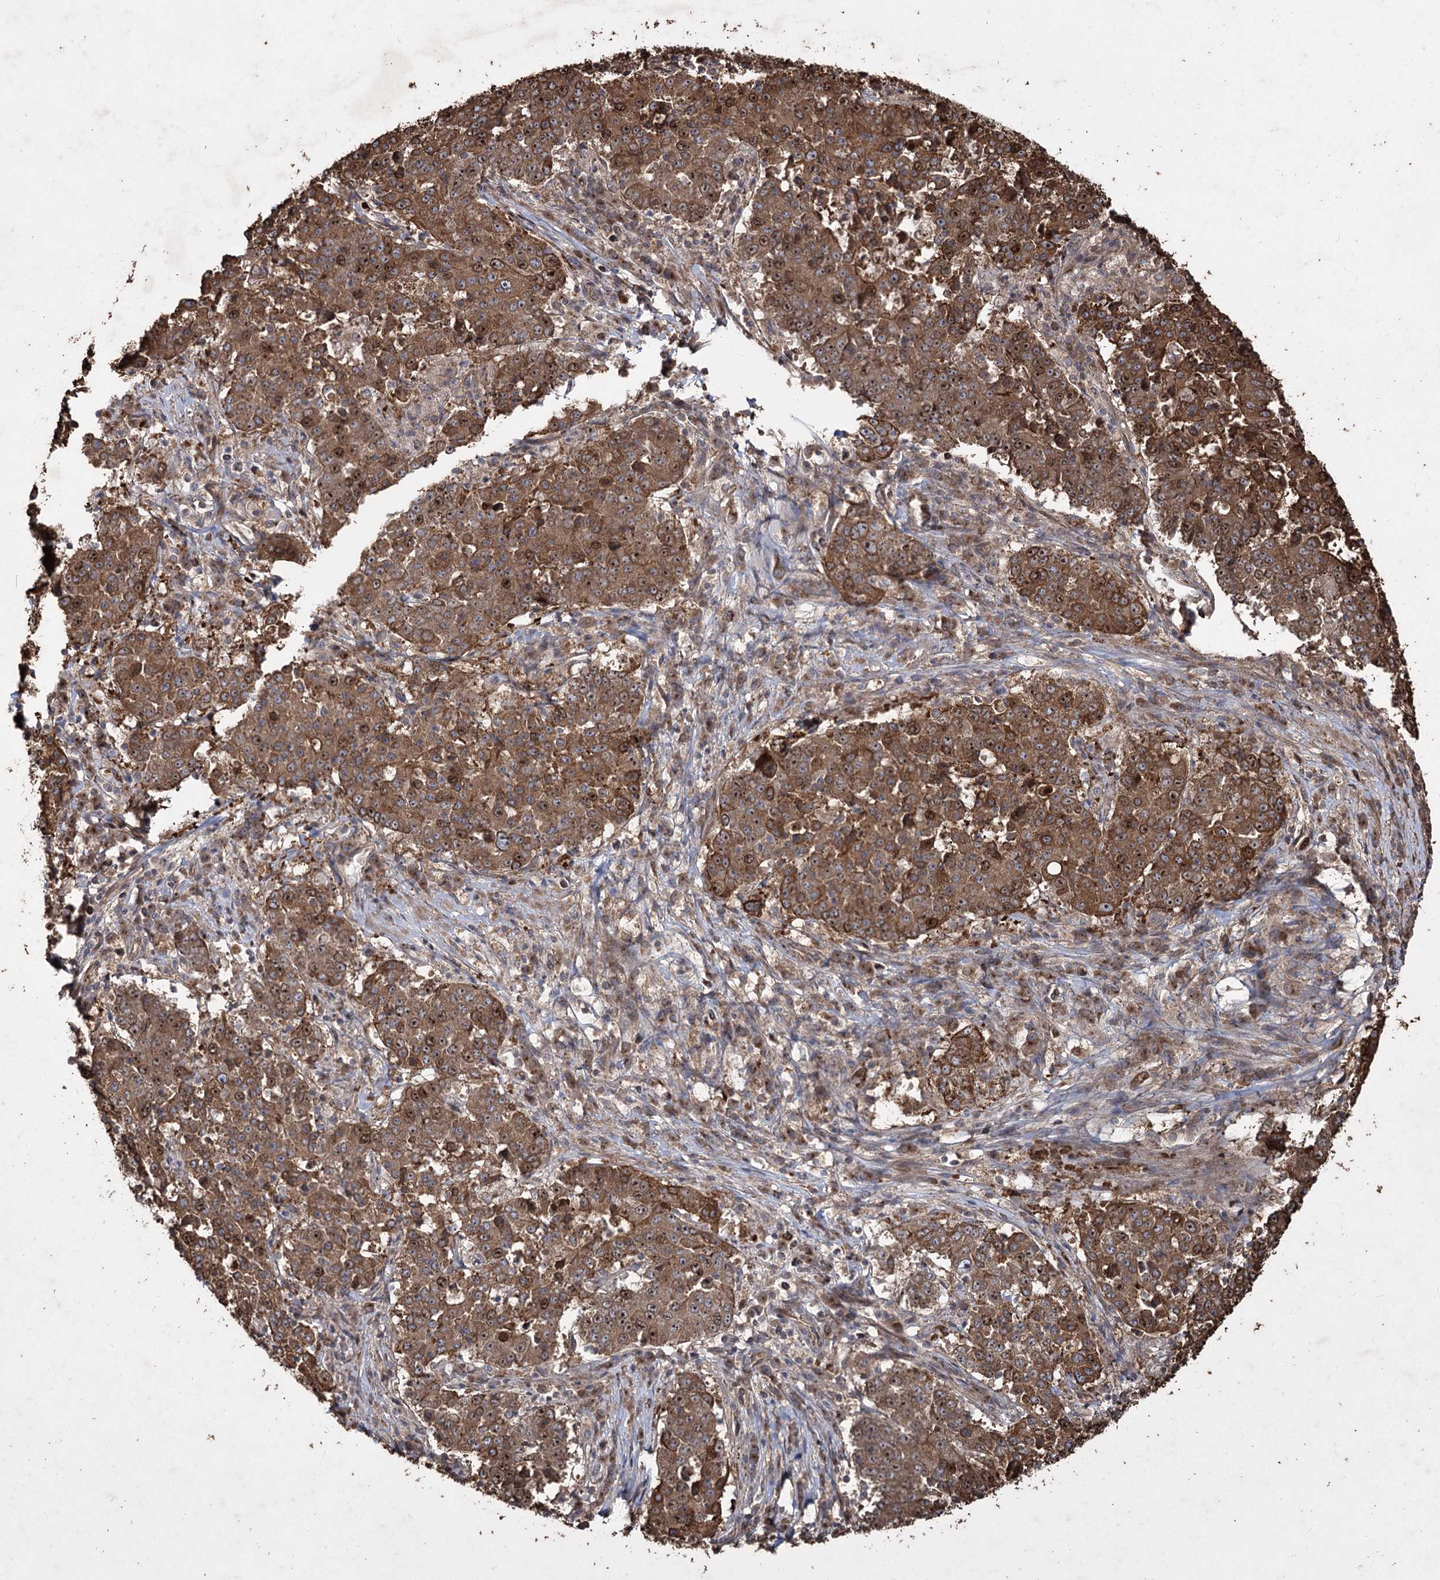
{"staining": {"intensity": "moderate", "quantity": ">75%", "location": "cytoplasmic/membranous,nuclear"}, "tissue": "stomach cancer", "cell_type": "Tumor cells", "image_type": "cancer", "snomed": [{"axis": "morphology", "description": "Adenocarcinoma, NOS"}, {"axis": "topography", "description": "Stomach"}], "caption": "High-power microscopy captured an immunohistochemistry photomicrograph of stomach cancer, revealing moderate cytoplasmic/membranous and nuclear positivity in about >75% of tumor cells. (IHC, brightfield microscopy, high magnification).", "gene": "PRC1", "patient": {"sex": "male", "age": 59}}